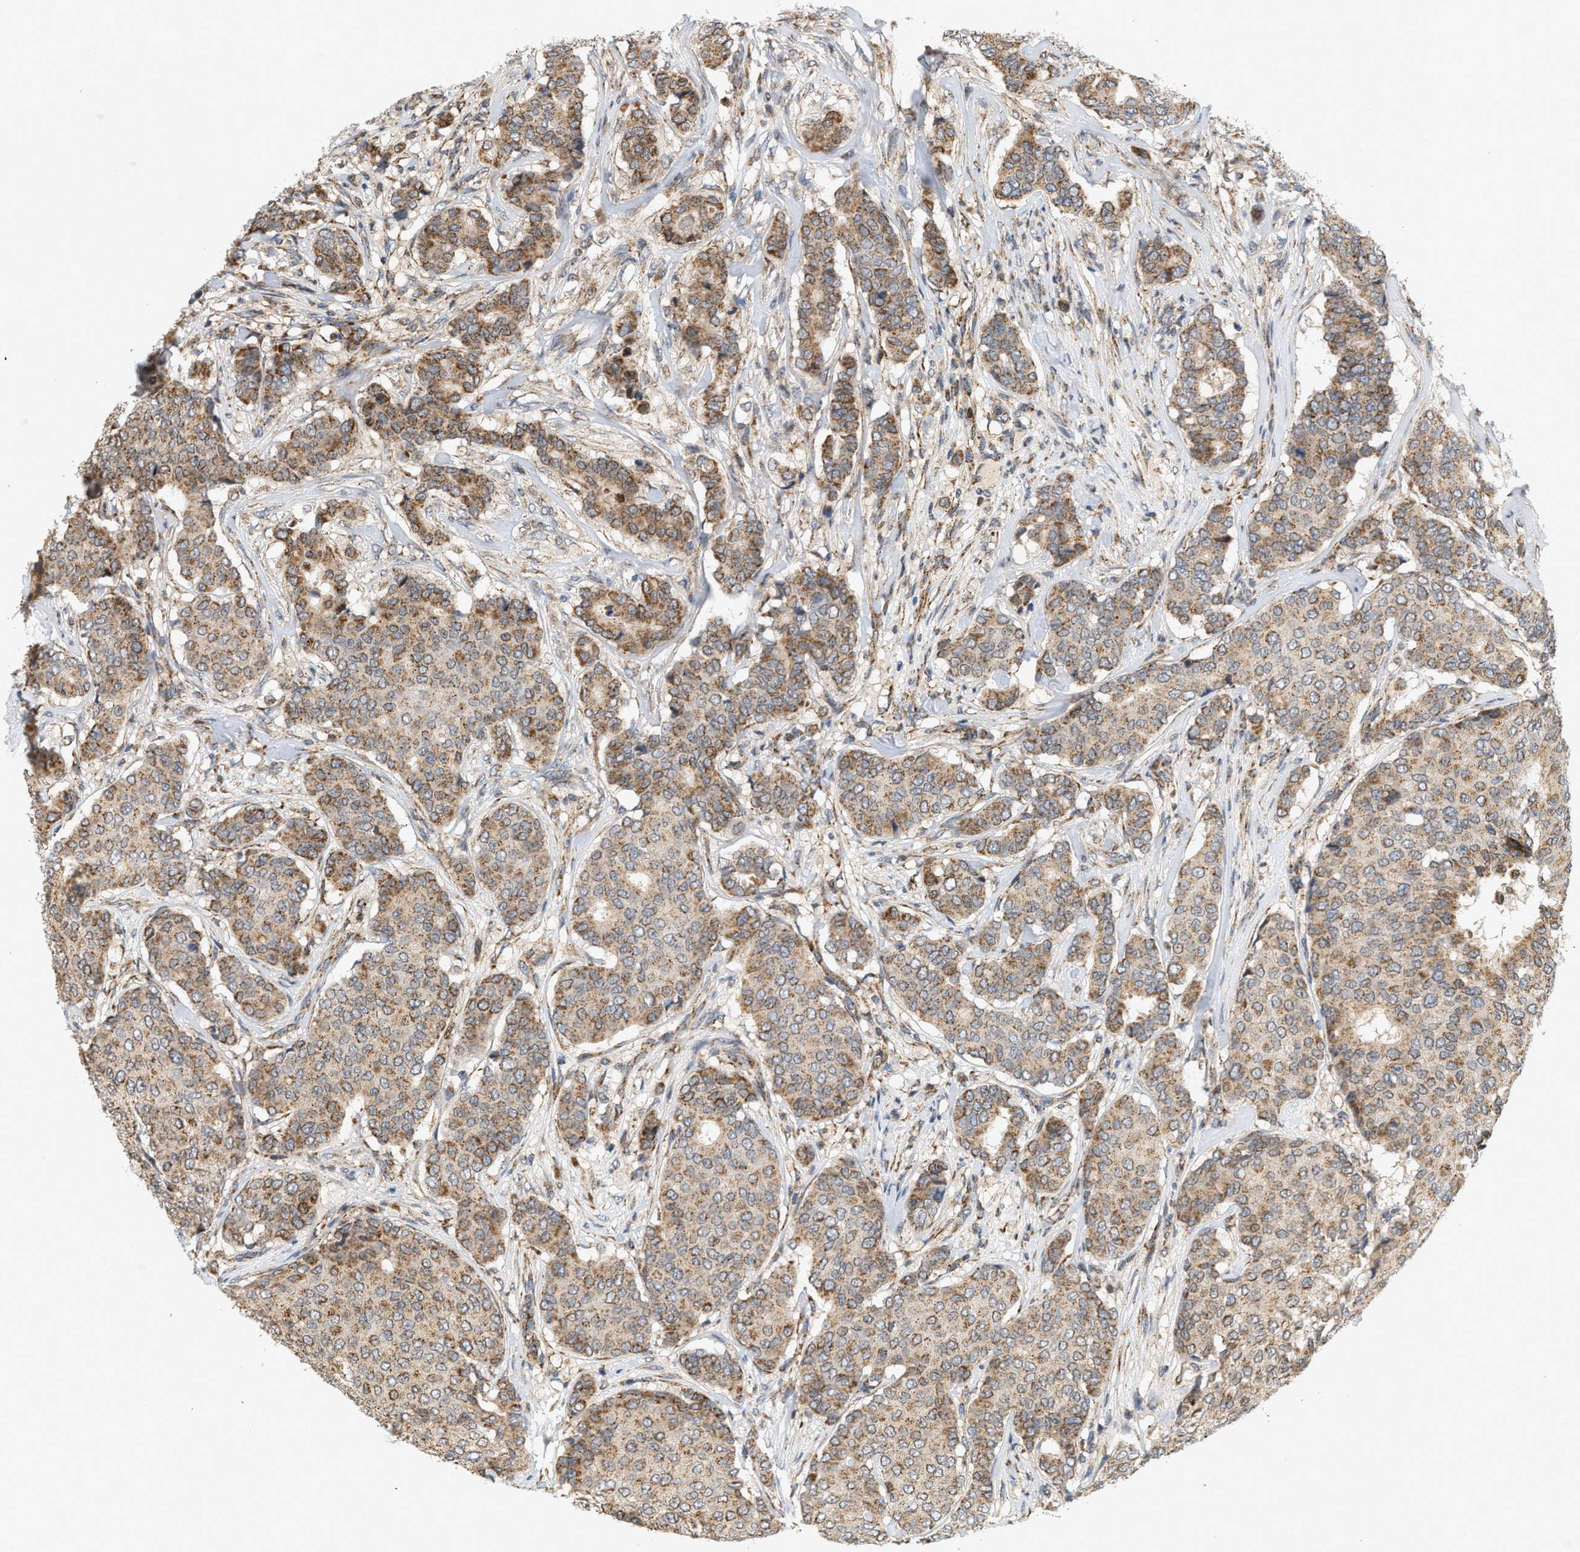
{"staining": {"intensity": "moderate", "quantity": ">75%", "location": "cytoplasmic/membranous"}, "tissue": "breast cancer", "cell_type": "Tumor cells", "image_type": "cancer", "snomed": [{"axis": "morphology", "description": "Duct carcinoma"}, {"axis": "topography", "description": "Breast"}], "caption": "High-magnification brightfield microscopy of breast cancer (intraductal carcinoma) stained with DAB (brown) and counterstained with hematoxylin (blue). tumor cells exhibit moderate cytoplasmic/membranous staining is seen in about>75% of cells.", "gene": "MCU", "patient": {"sex": "female", "age": 75}}